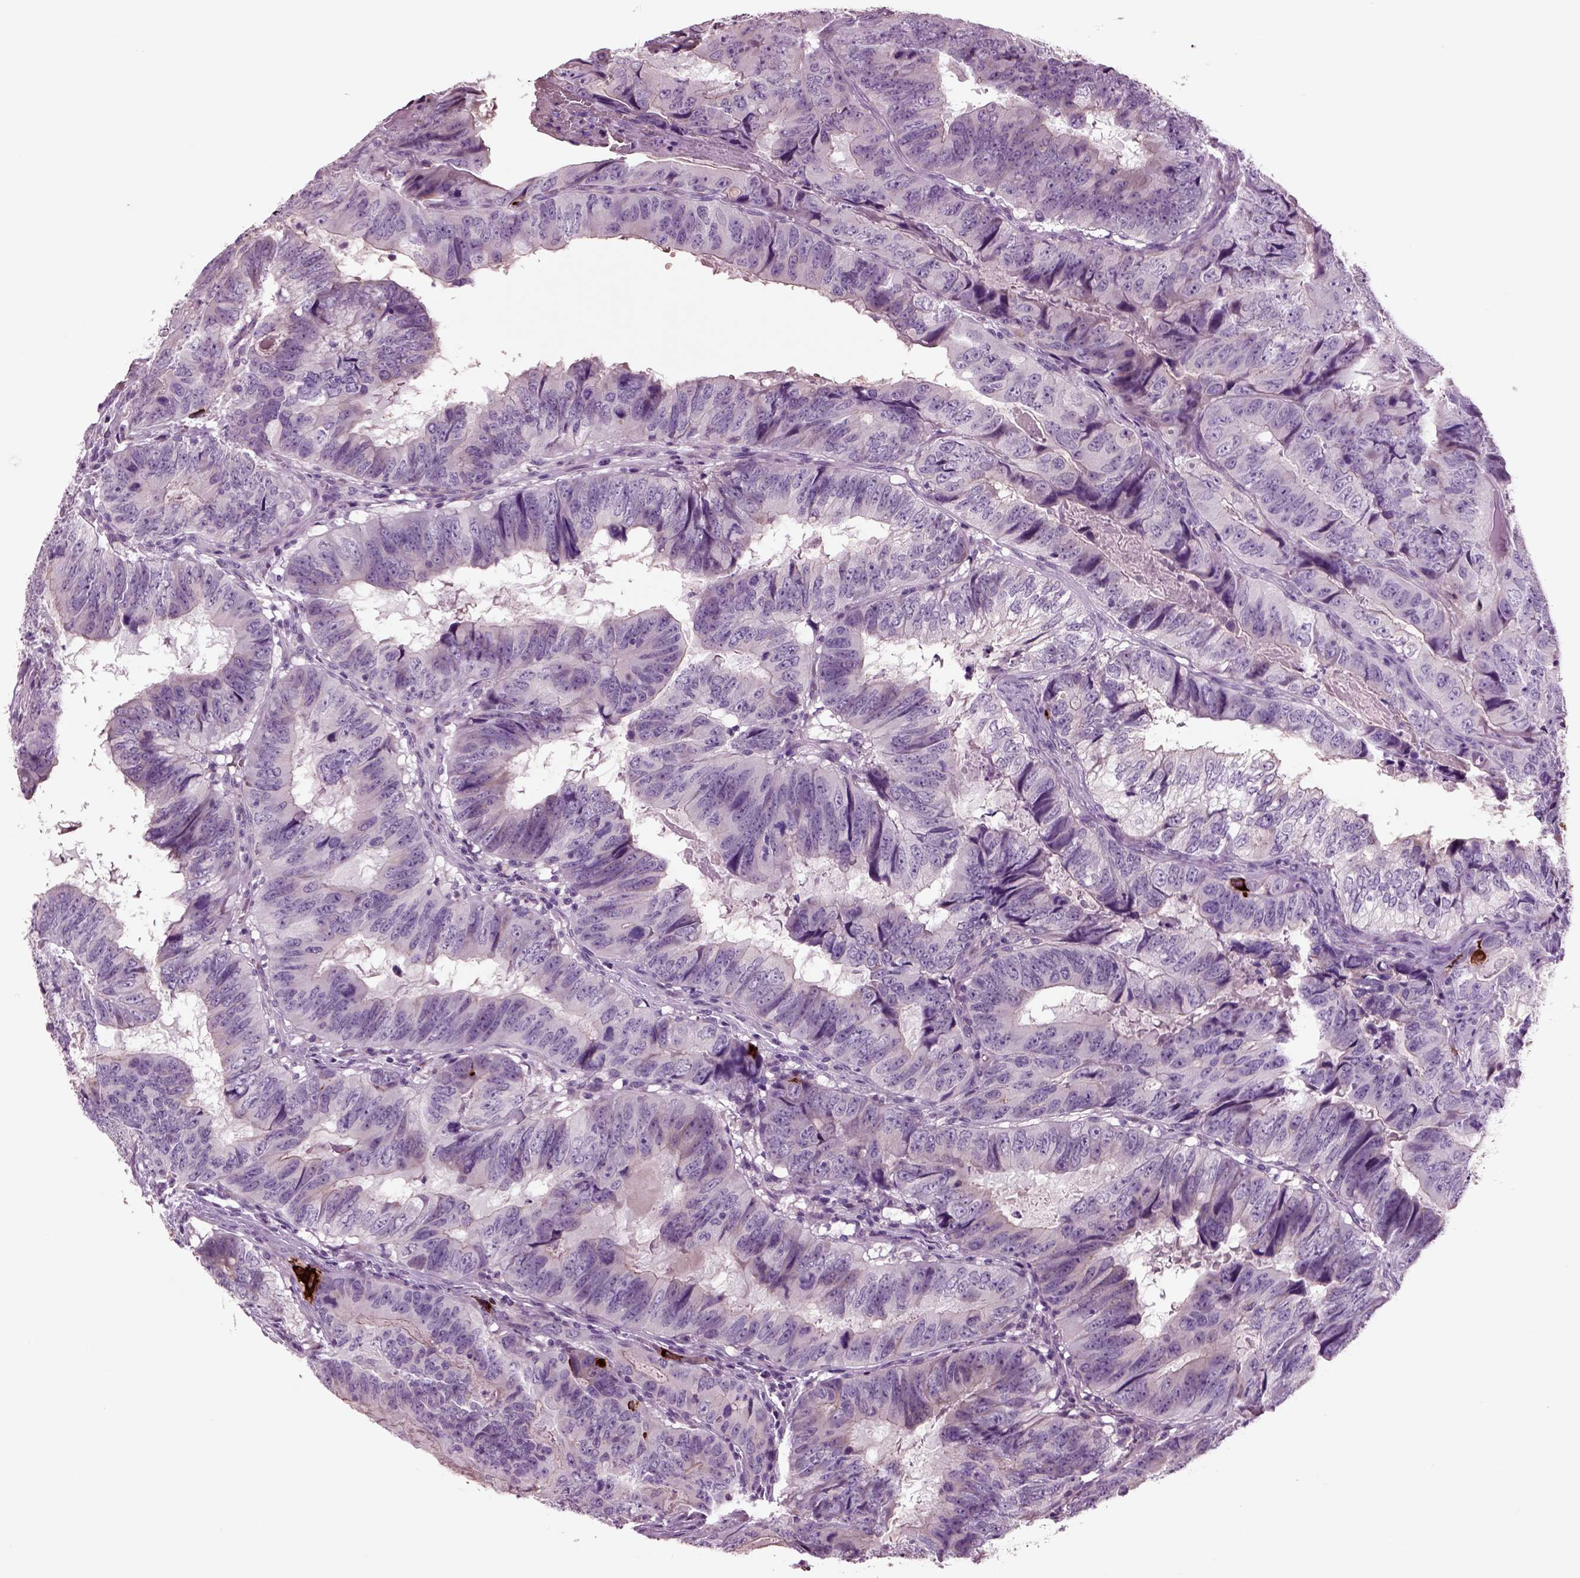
{"staining": {"intensity": "negative", "quantity": "none", "location": "none"}, "tissue": "colorectal cancer", "cell_type": "Tumor cells", "image_type": "cancer", "snomed": [{"axis": "morphology", "description": "Adenocarcinoma, NOS"}, {"axis": "topography", "description": "Colon"}], "caption": "High magnification brightfield microscopy of colorectal adenocarcinoma stained with DAB (brown) and counterstained with hematoxylin (blue): tumor cells show no significant expression. Nuclei are stained in blue.", "gene": "CHGB", "patient": {"sex": "male", "age": 79}}